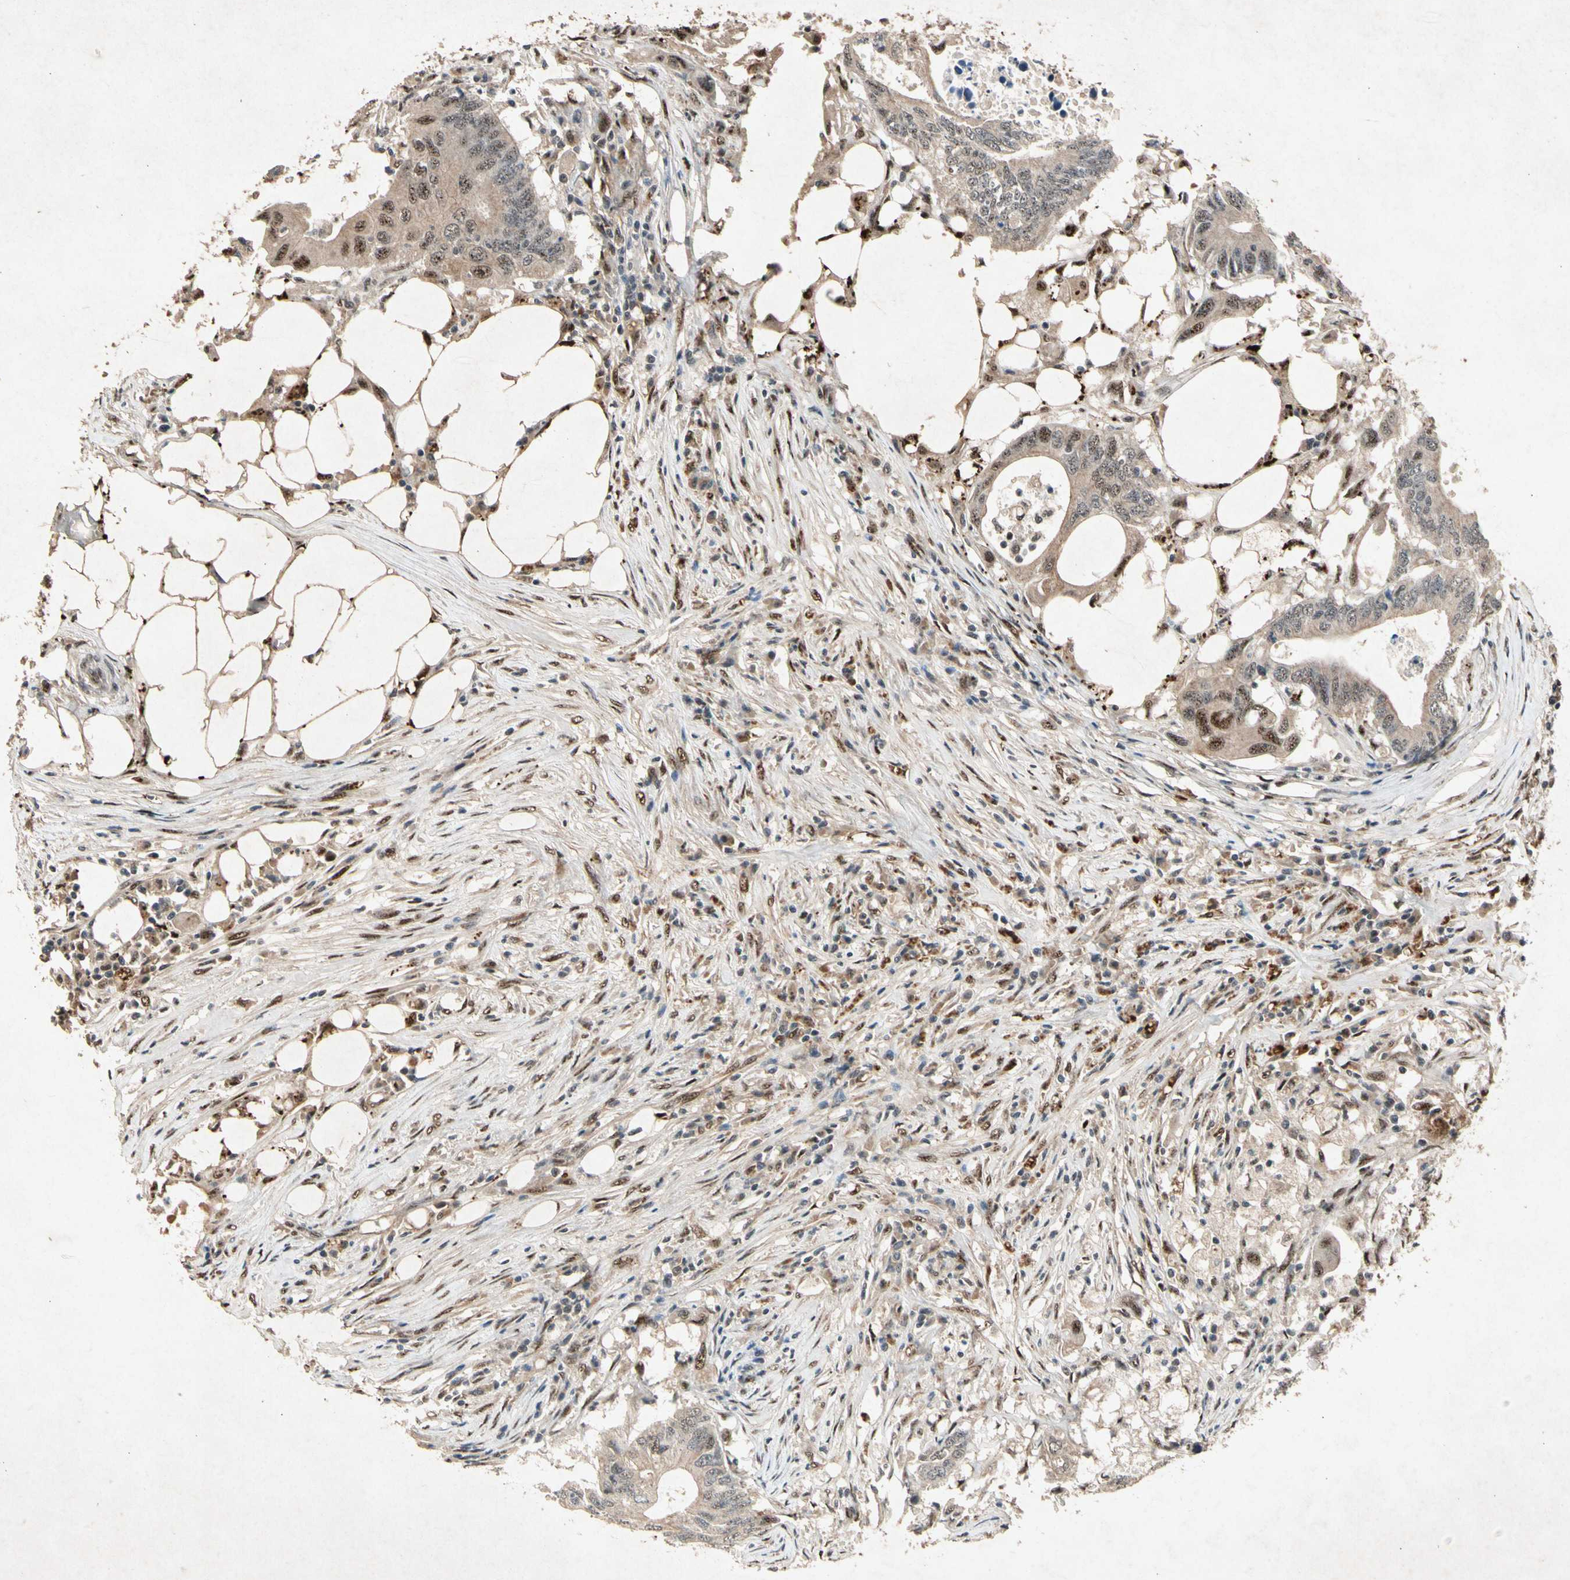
{"staining": {"intensity": "weak", "quantity": ">75%", "location": "cytoplasmic/membranous,nuclear"}, "tissue": "colorectal cancer", "cell_type": "Tumor cells", "image_type": "cancer", "snomed": [{"axis": "morphology", "description": "Adenocarcinoma, NOS"}, {"axis": "topography", "description": "Colon"}], "caption": "A high-resolution histopathology image shows IHC staining of colorectal adenocarcinoma, which exhibits weak cytoplasmic/membranous and nuclear staining in about >75% of tumor cells. (DAB (3,3'-diaminobenzidine) = brown stain, brightfield microscopy at high magnification).", "gene": "PML", "patient": {"sex": "male", "age": 71}}